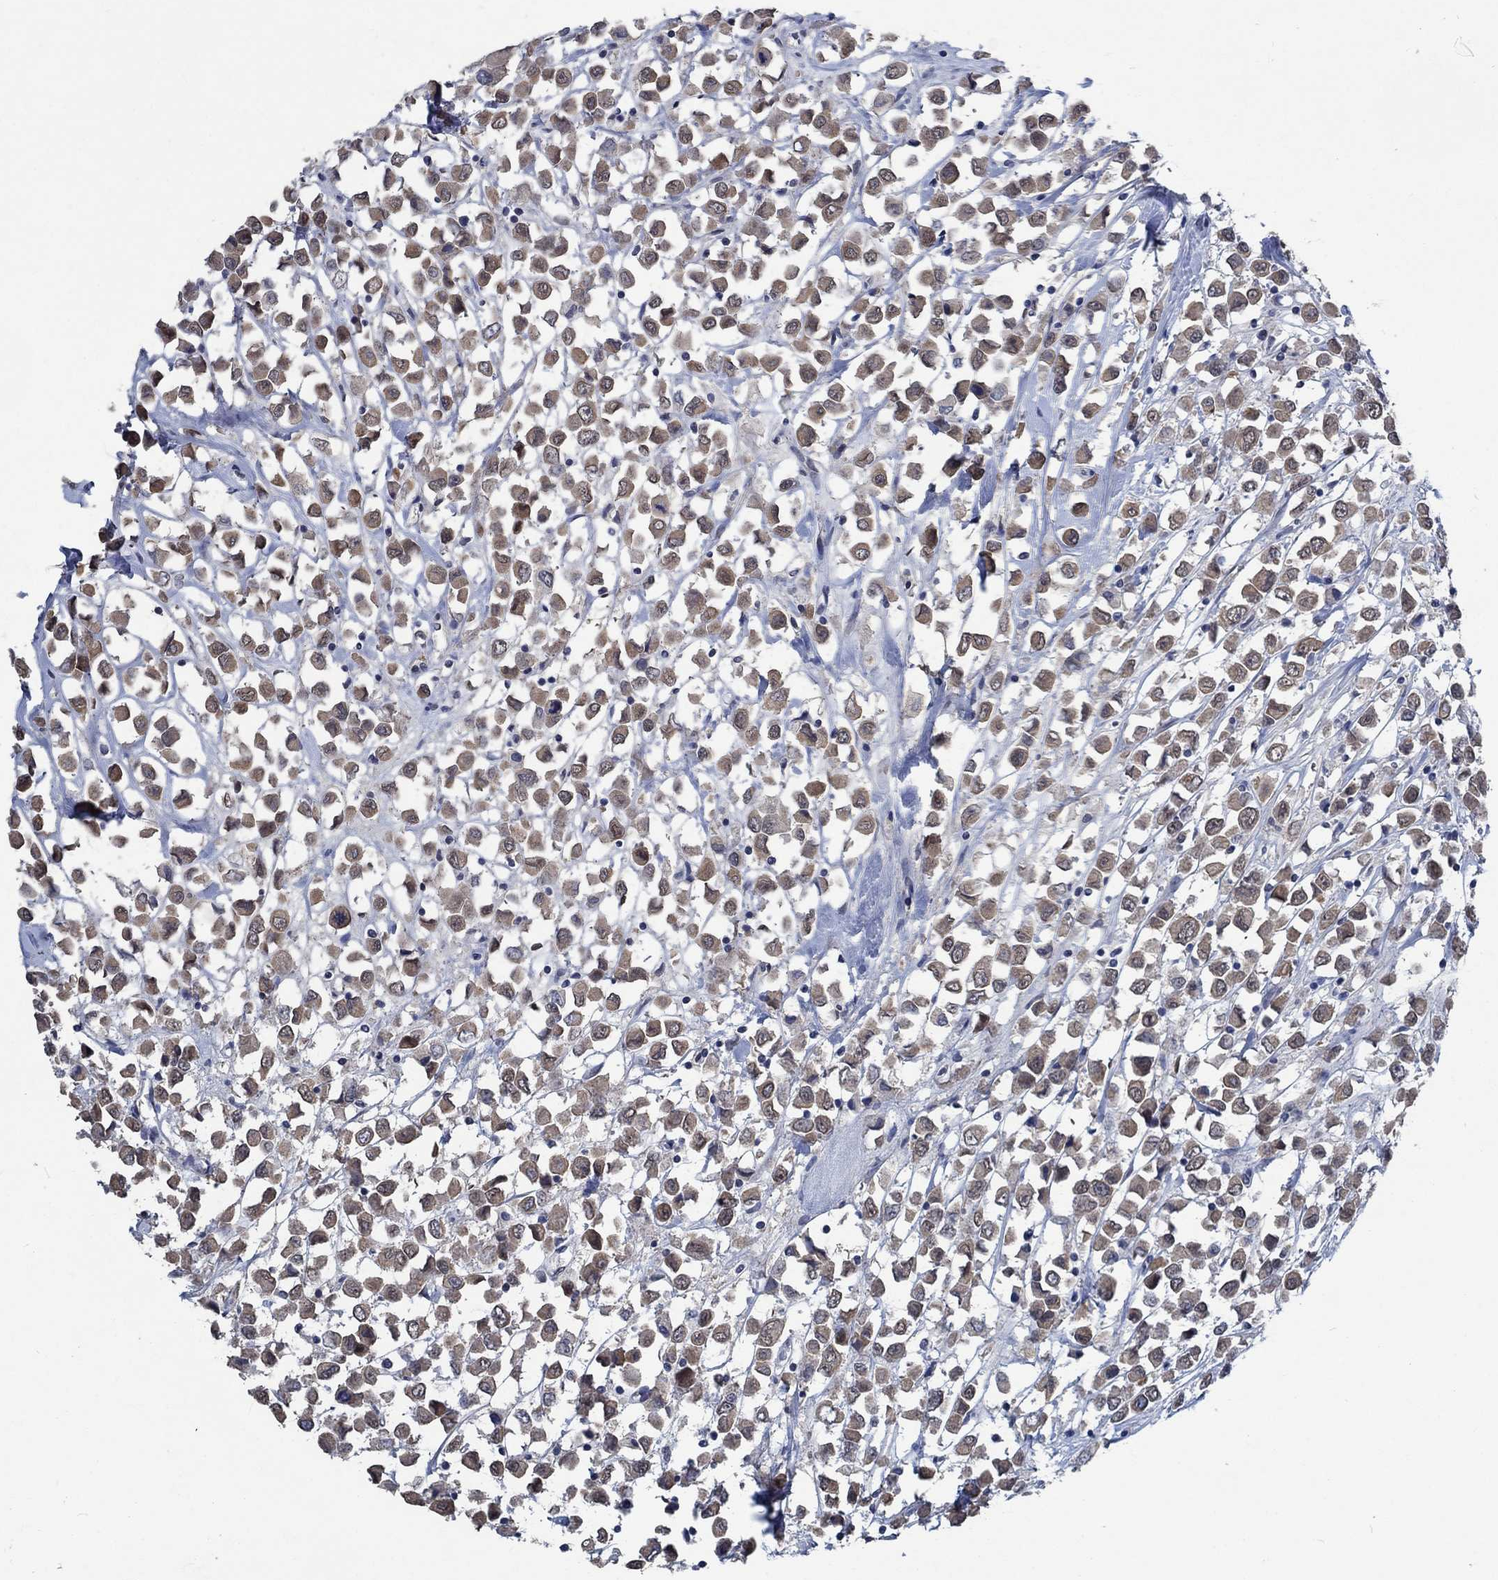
{"staining": {"intensity": "weak", "quantity": ">75%", "location": "cytoplasmic/membranous"}, "tissue": "breast cancer", "cell_type": "Tumor cells", "image_type": "cancer", "snomed": [{"axis": "morphology", "description": "Duct carcinoma"}, {"axis": "topography", "description": "Breast"}], "caption": "There is low levels of weak cytoplasmic/membranous expression in tumor cells of breast cancer (invasive ductal carcinoma), as demonstrated by immunohistochemical staining (brown color).", "gene": "OBSCN", "patient": {"sex": "female", "age": 61}}